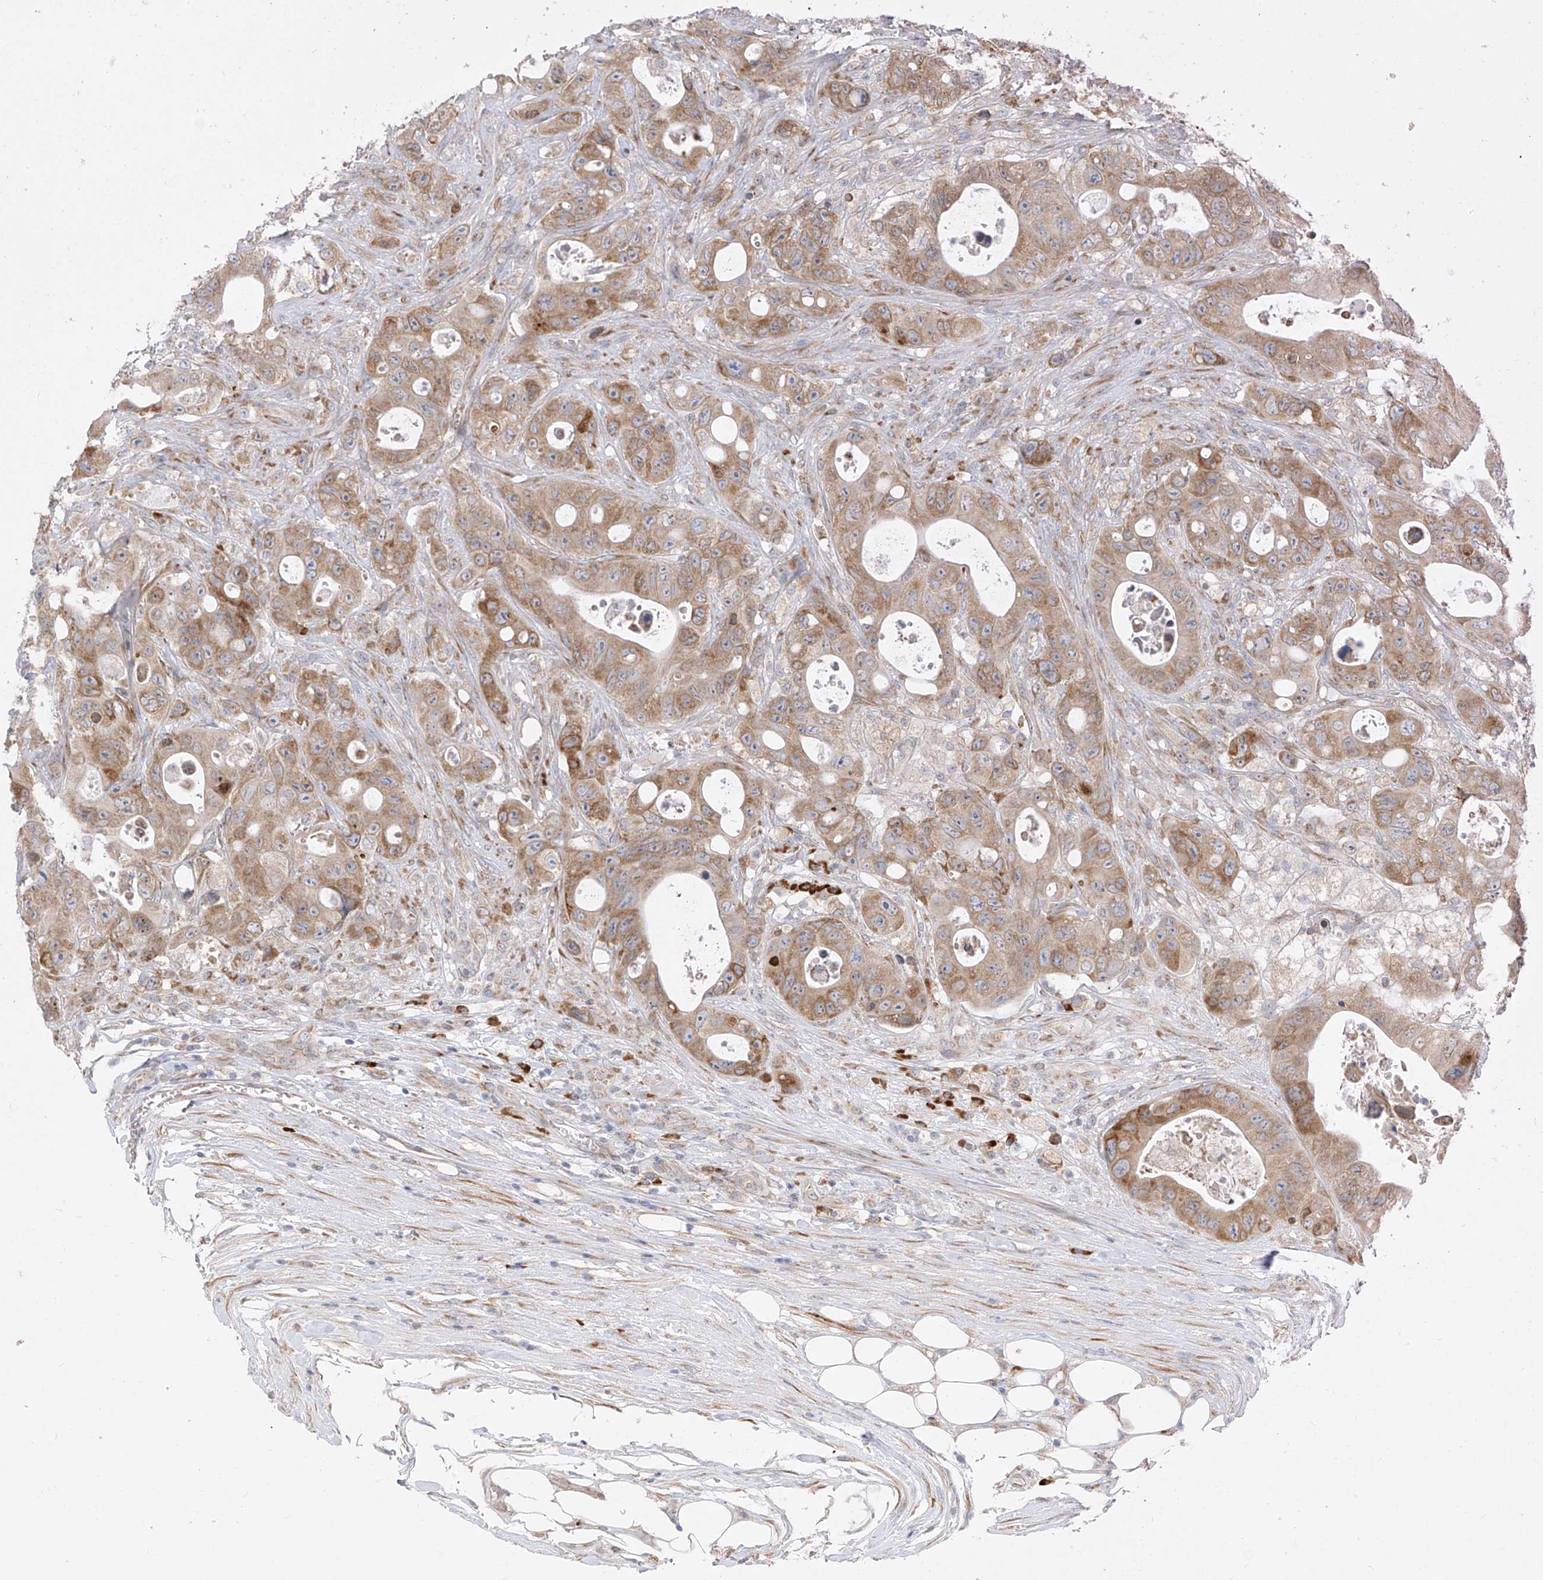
{"staining": {"intensity": "moderate", "quantity": ">75%", "location": "cytoplasmic/membranous"}, "tissue": "colorectal cancer", "cell_type": "Tumor cells", "image_type": "cancer", "snomed": [{"axis": "morphology", "description": "Adenocarcinoma, NOS"}, {"axis": "topography", "description": "Colon"}], "caption": "IHC of adenocarcinoma (colorectal) reveals medium levels of moderate cytoplasmic/membranous expression in approximately >75% of tumor cells.", "gene": "STT3A", "patient": {"sex": "female", "age": 46}}